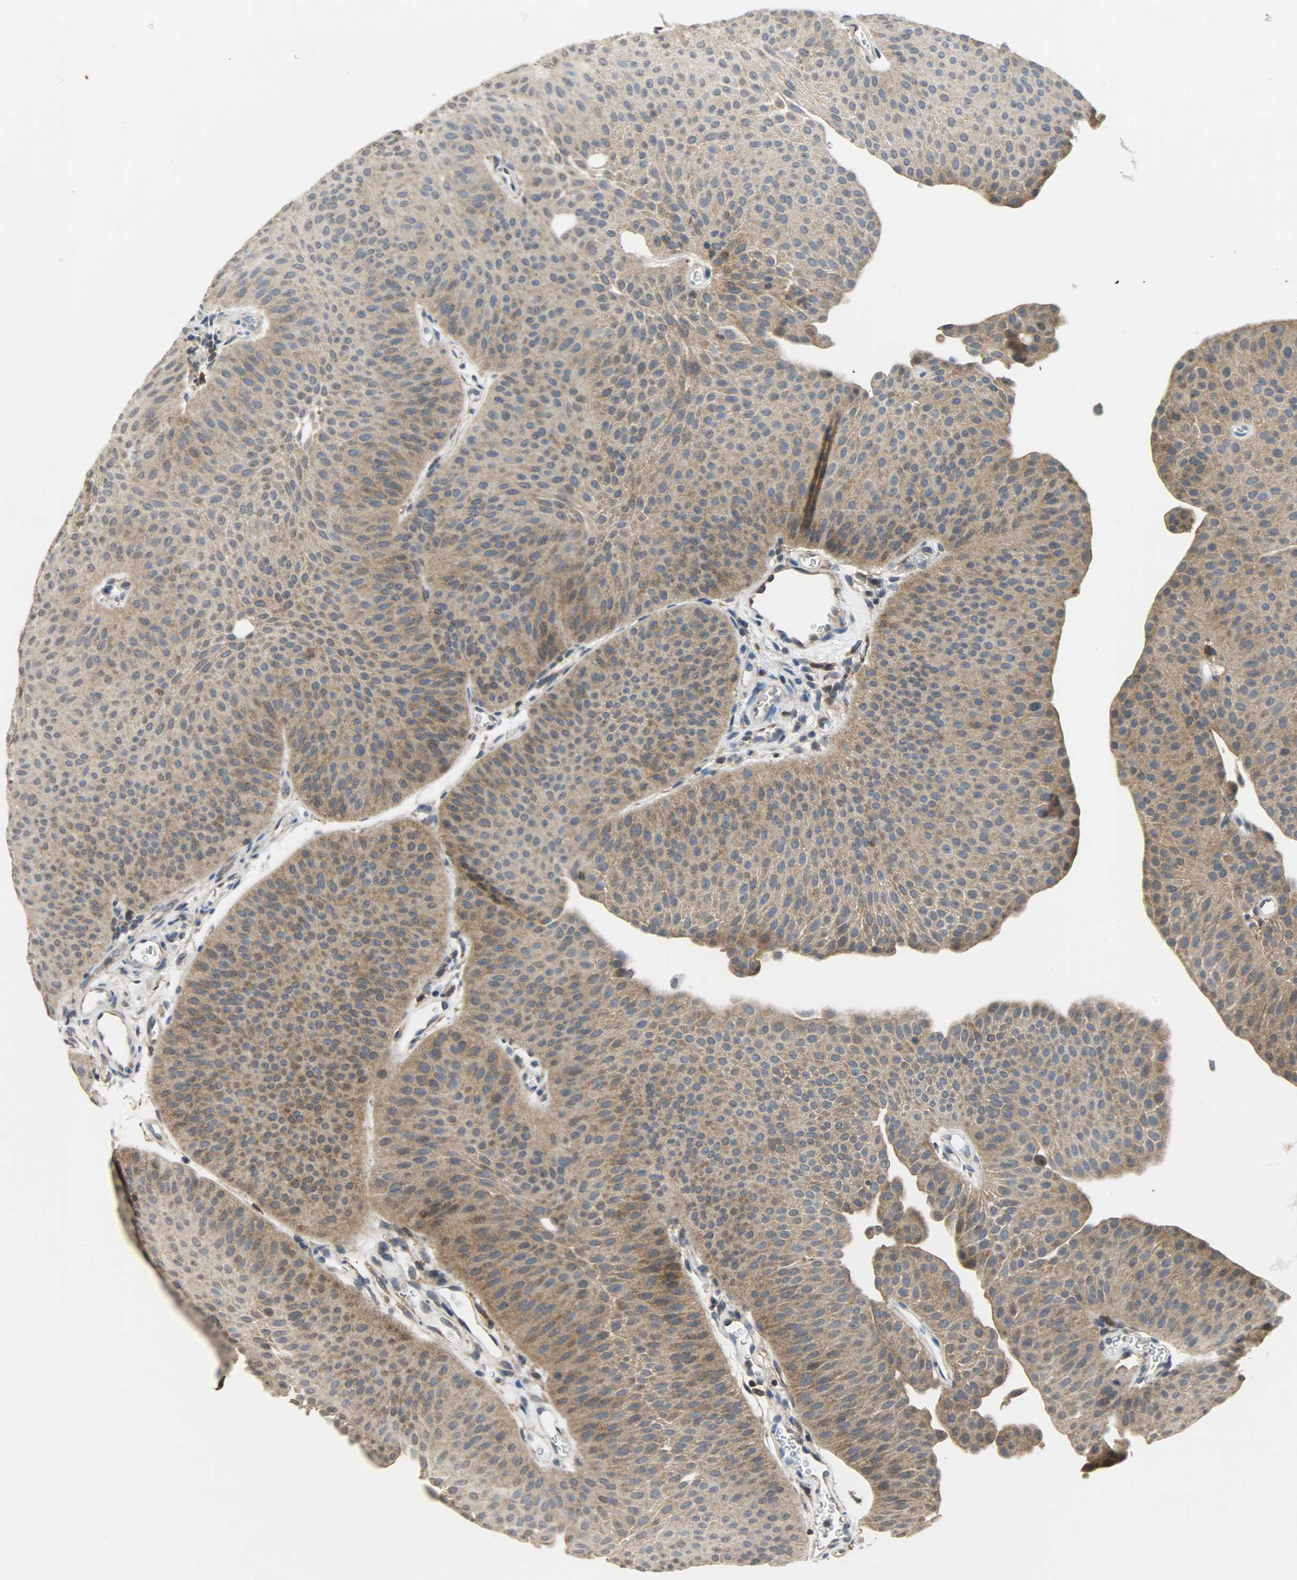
{"staining": {"intensity": "moderate", "quantity": ">75%", "location": "cytoplasmic/membranous"}, "tissue": "urothelial cancer", "cell_type": "Tumor cells", "image_type": "cancer", "snomed": [{"axis": "morphology", "description": "Urothelial carcinoma, Low grade"}, {"axis": "topography", "description": "Urinary bladder"}], "caption": "High-power microscopy captured an immunohistochemistry (IHC) micrograph of low-grade urothelial carcinoma, revealing moderate cytoplasmic/membranous staining in approximately >75% of tumor cells.", "gene": "TRIM21", "patient": {"sex": "female", "age": 60}}